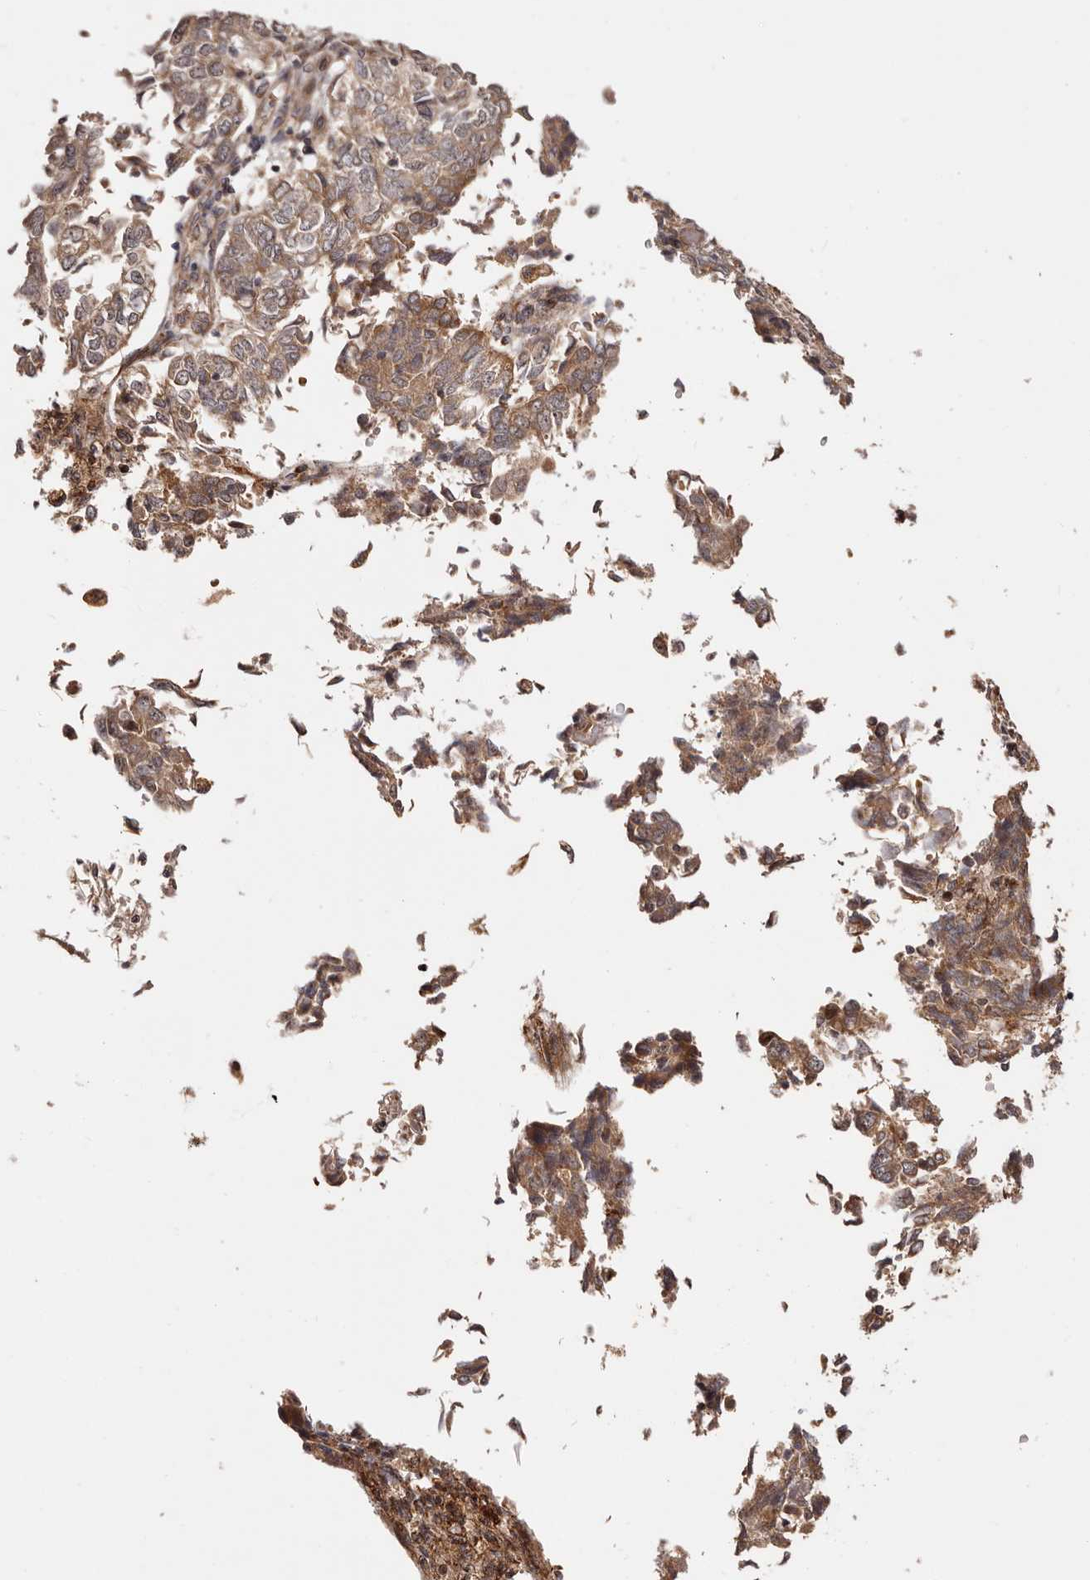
{"staining": {"intensity": "moderate", "quantity": ">75%", "location": "cytoplasmic/membranous"}, "tissue": "endometrial cancer", "cell_type": "Tumor cells", "image_type": "cancer", "snomed": [{"axis": "morphology", "description": "Adenocarcinoma, NOS"}, {"axis": "topography", "description": "Endometrium"}], "caption": "Tumor cells reveal moderate cytoplasmic/membranous expression in approximately >75% of cells in adenocarcinoma (endometrial).", "gene": "PTPN22", "patient": {"sex": "female", "age": 80}}